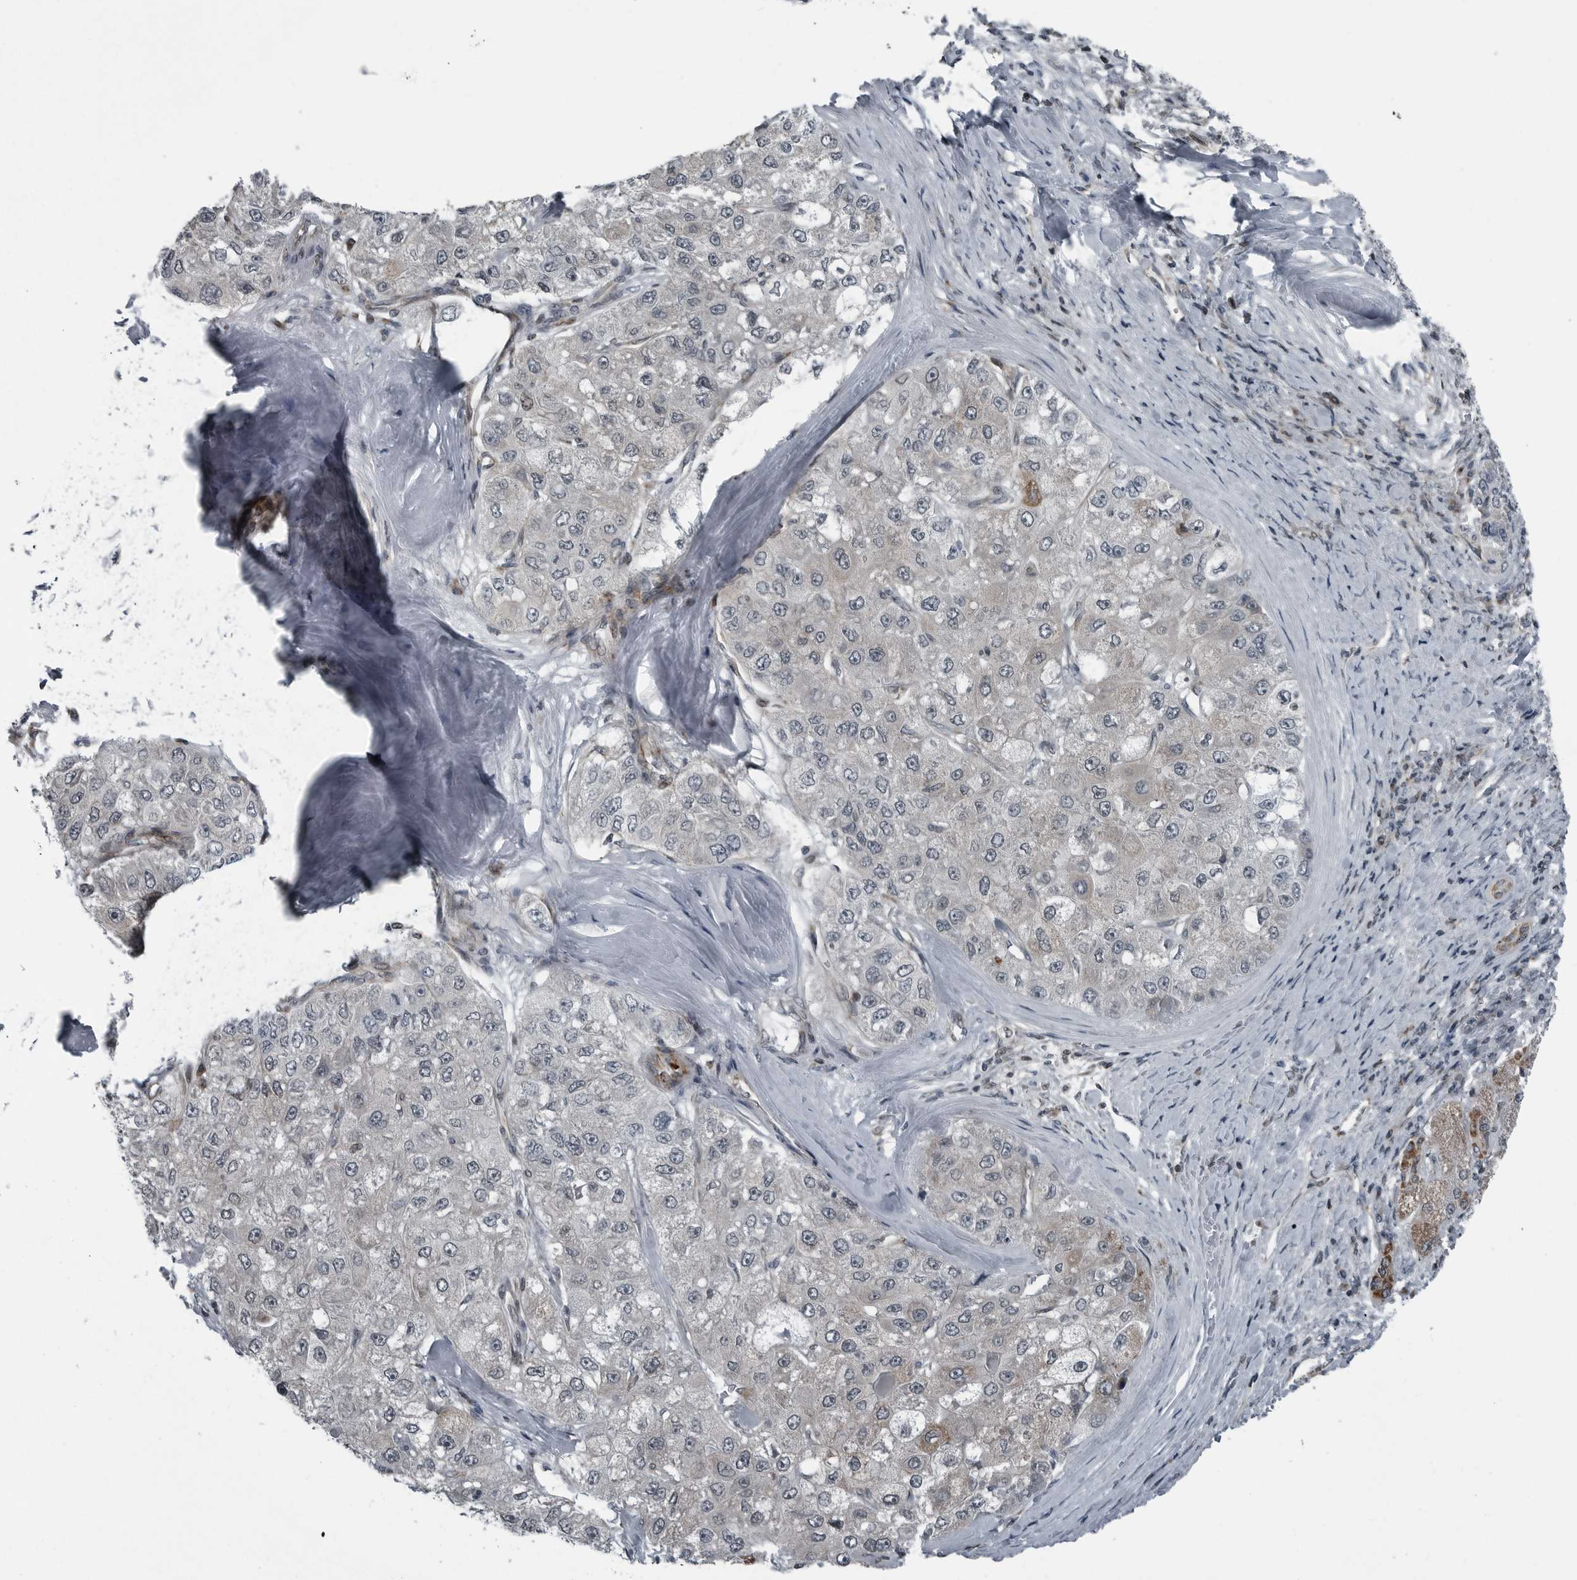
{"staining": {"intensity": "negative", "quantity": "none", "location": "none"}, "tissue": "liver cancer", "cell_type": "Tumor cells", "image_type": "cancer", "snomed": [{"axis": "morphology", "description": "Carcinoma, Hepatocellular, NOS"}, {"axis": "topography", "description": "Liver"}], "caption": "IHC histopathology image of neoplastic tissue: liver hepatocellular carcinoma stained with DAB (3,3'-diaminobenzidine) reveals no significant protein expression in tumor cells.", "gene": "GAK", "patient": {"sex": "male", "age": 80}}